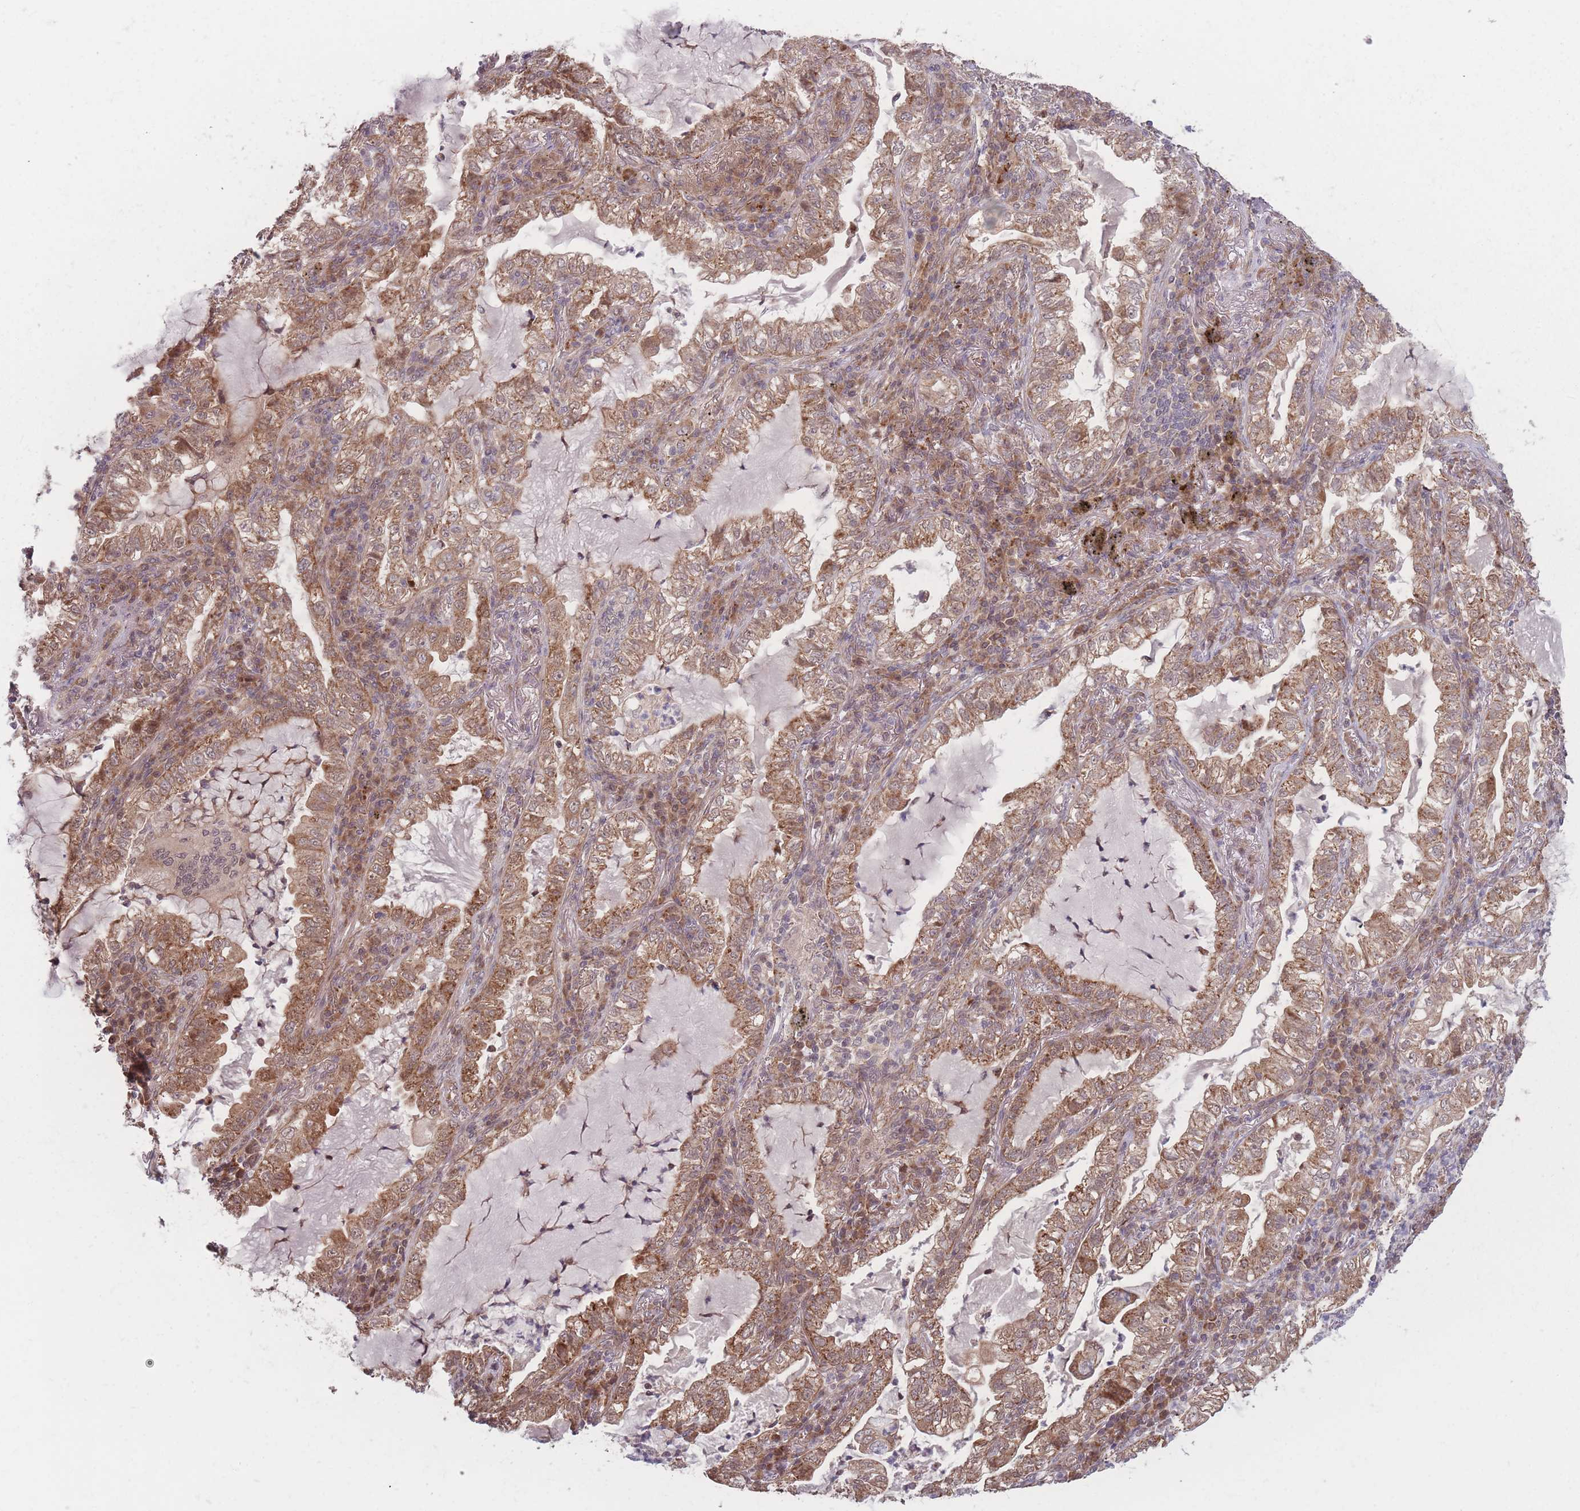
{"staining": {"intensity": "moderate", "quantity": ">75%", "location": "cytoplasmic/membranous"}, "tissue": "lung cancer", "cell_type": "Tumor cells", "image_type": "cancer", "snomed": [{"axis": "morphology", "description": "Adenocarcinoma, NOS"}, {"axis": "topography", "description": "Lung"}], "caption": "Moderate cytoplasmic/membranous expression for a protein is appreciated in about >75% of tumor cells of lung adenocarcinoma using IHC.", "gene": "RPS18", "patient": {"sex": "female", "age": 73}}